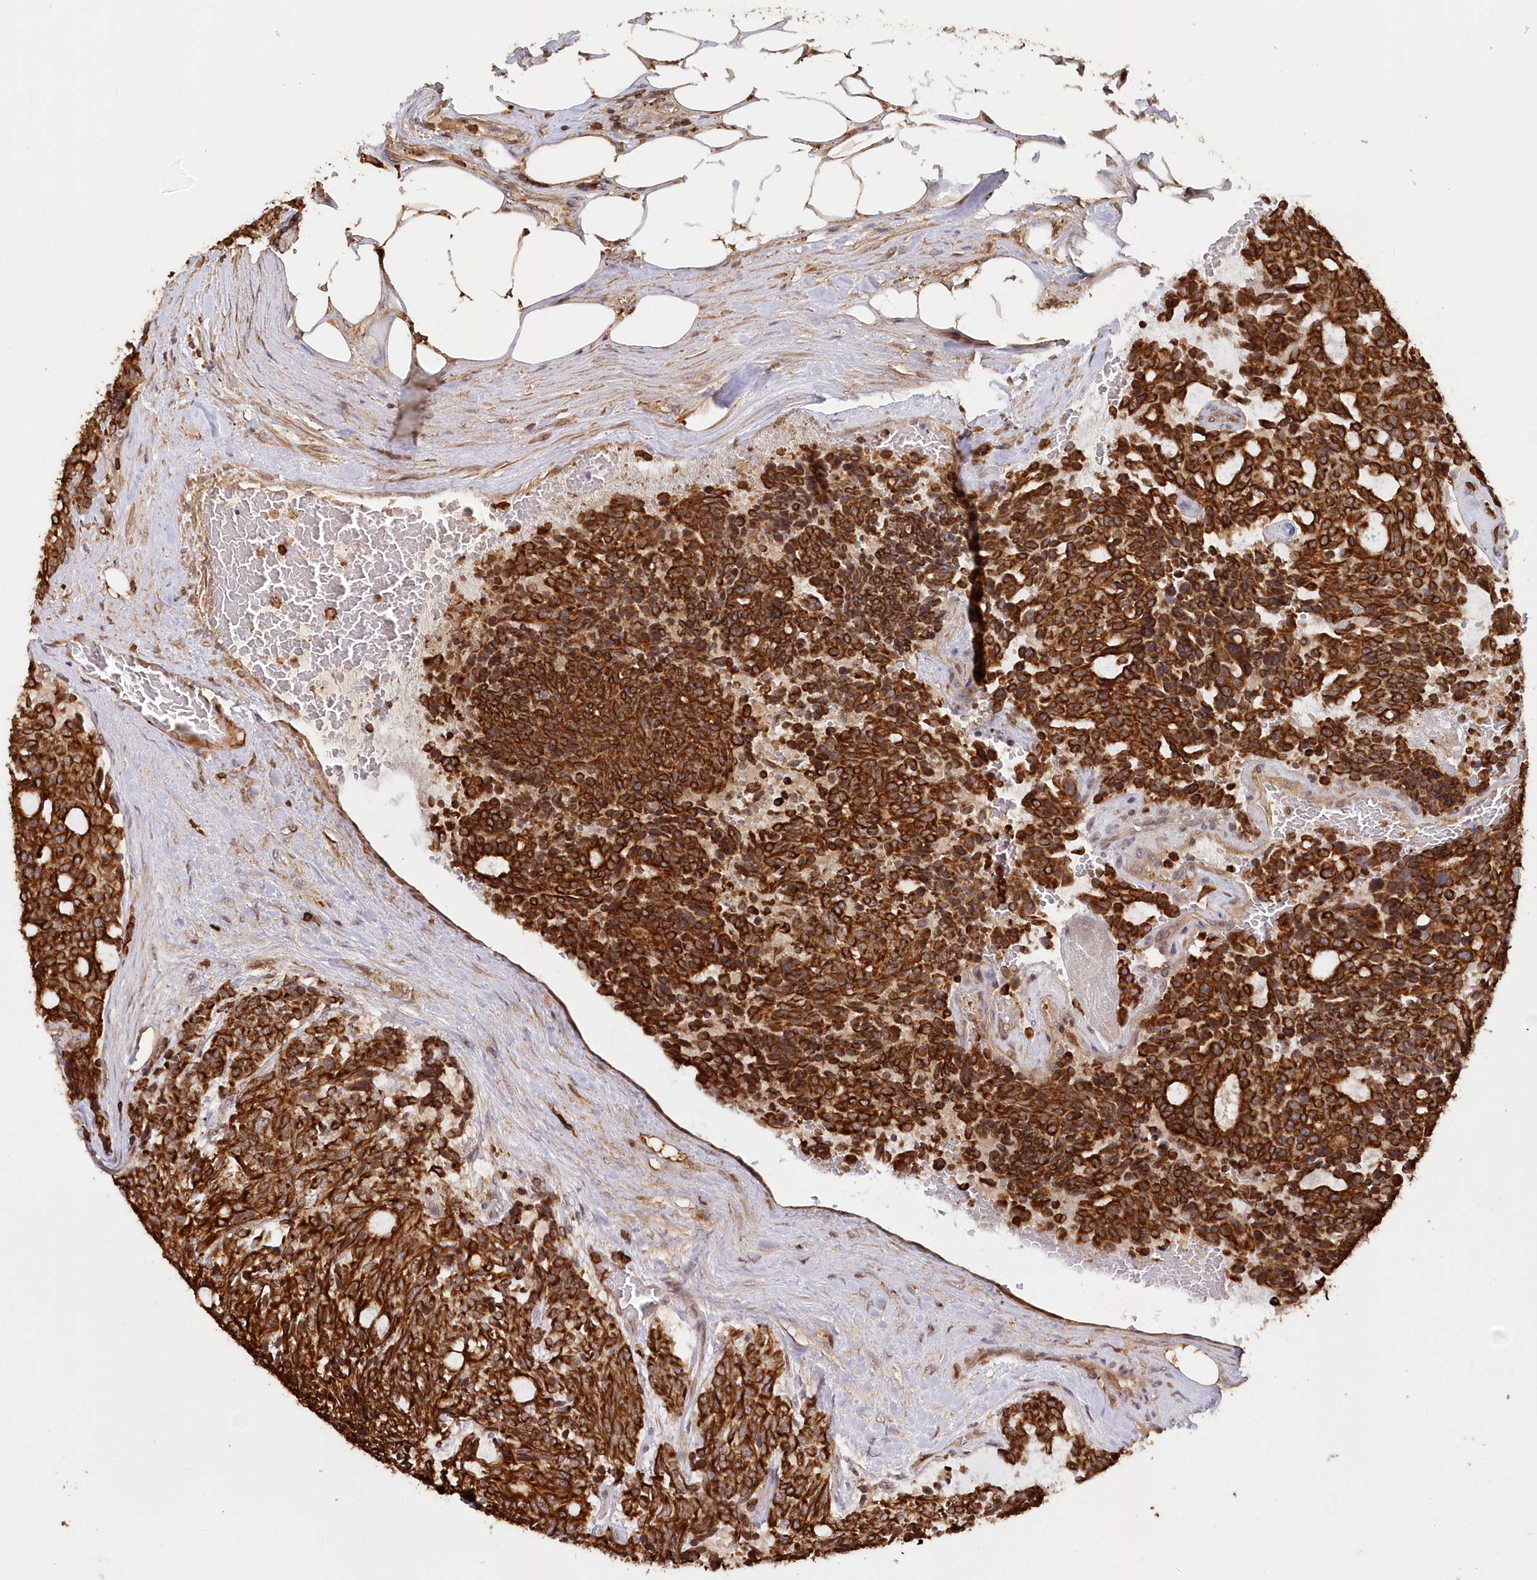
{"staining": {"intensity": "strong", "quantity": ">75%", "location": "cytoplasmic/membranous"}, "tissue": "carcinoid", "cell_type": "Tumor cells", "image_type": "cancer", "snomed": [{"axis": "morphology", "description": "Carcinoid, malignant, NOS"}, {"axis": "topography", "description": "Pancreas"}], "caption": "An immunohistochemistry (IHC) micrograph of neoplastic tissue is shown. Protein staining in brown highlights strong cytoplasmic/membranous positivity in carcinoid within tumor cells. (IHC, brightfield microscopy, high magnification).", "gene": "SNED1", "patient": {"sex": "female", "age": 54}}